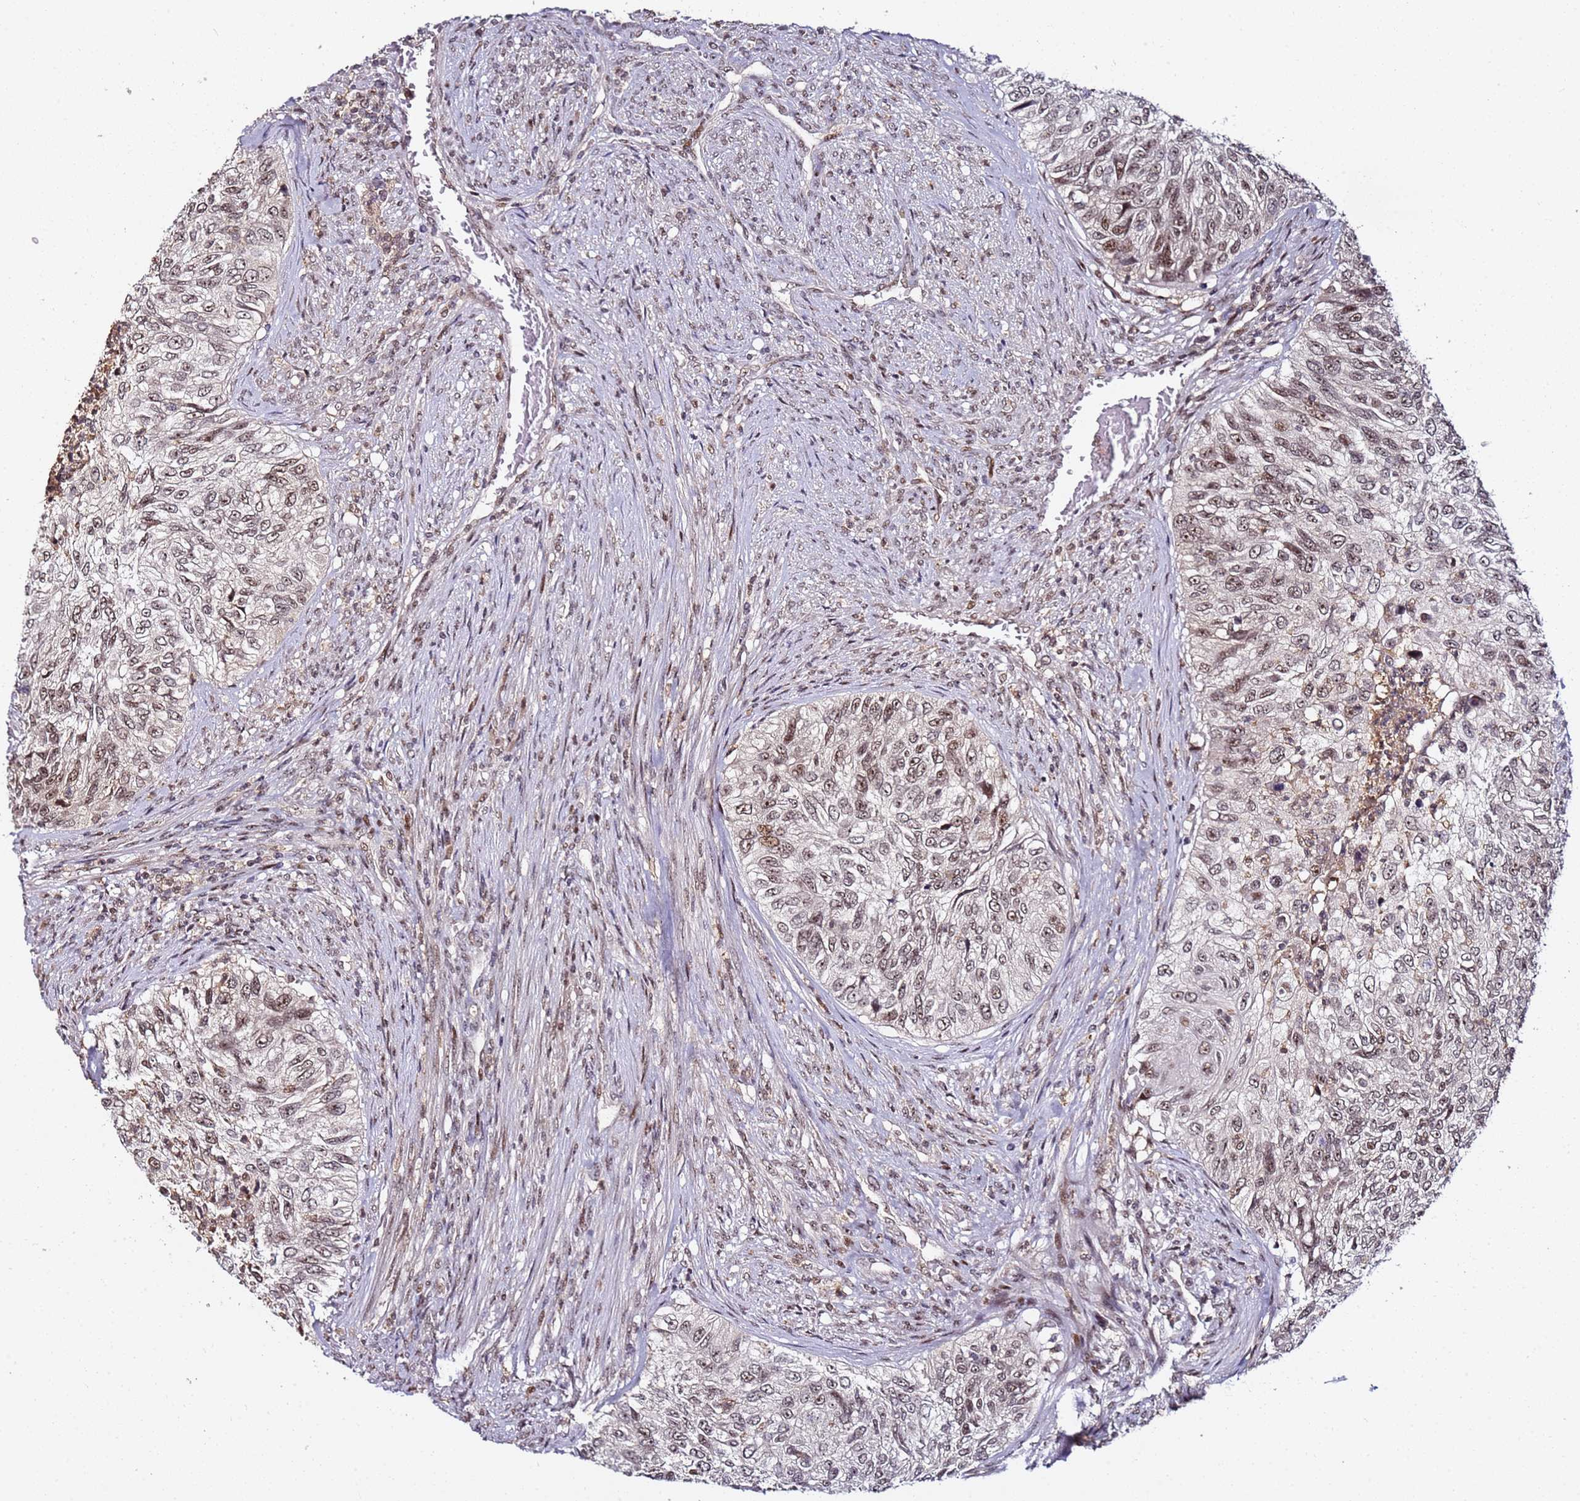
{"staining": {"intensity": "moderate", "quantity": ">75%", "location": "nuclear"}, "tissue": "urothelial cancer", "cell_type": "Tumor cells", "image_type": "cancer", "snomed": [{"axis": "morphology", "description": "Urothelial carcinoma, High grade"}, {"axis": "topography", "description": "Urinary bladder"}], "caption": "Urothelial carcinoma (high-grade) stained with a brown dye exhibits moderate nuclear positive staining in approximately >75% of tumor cells.", "gene": "FCF1", "patient": {"sex": "female", "age": 60}}